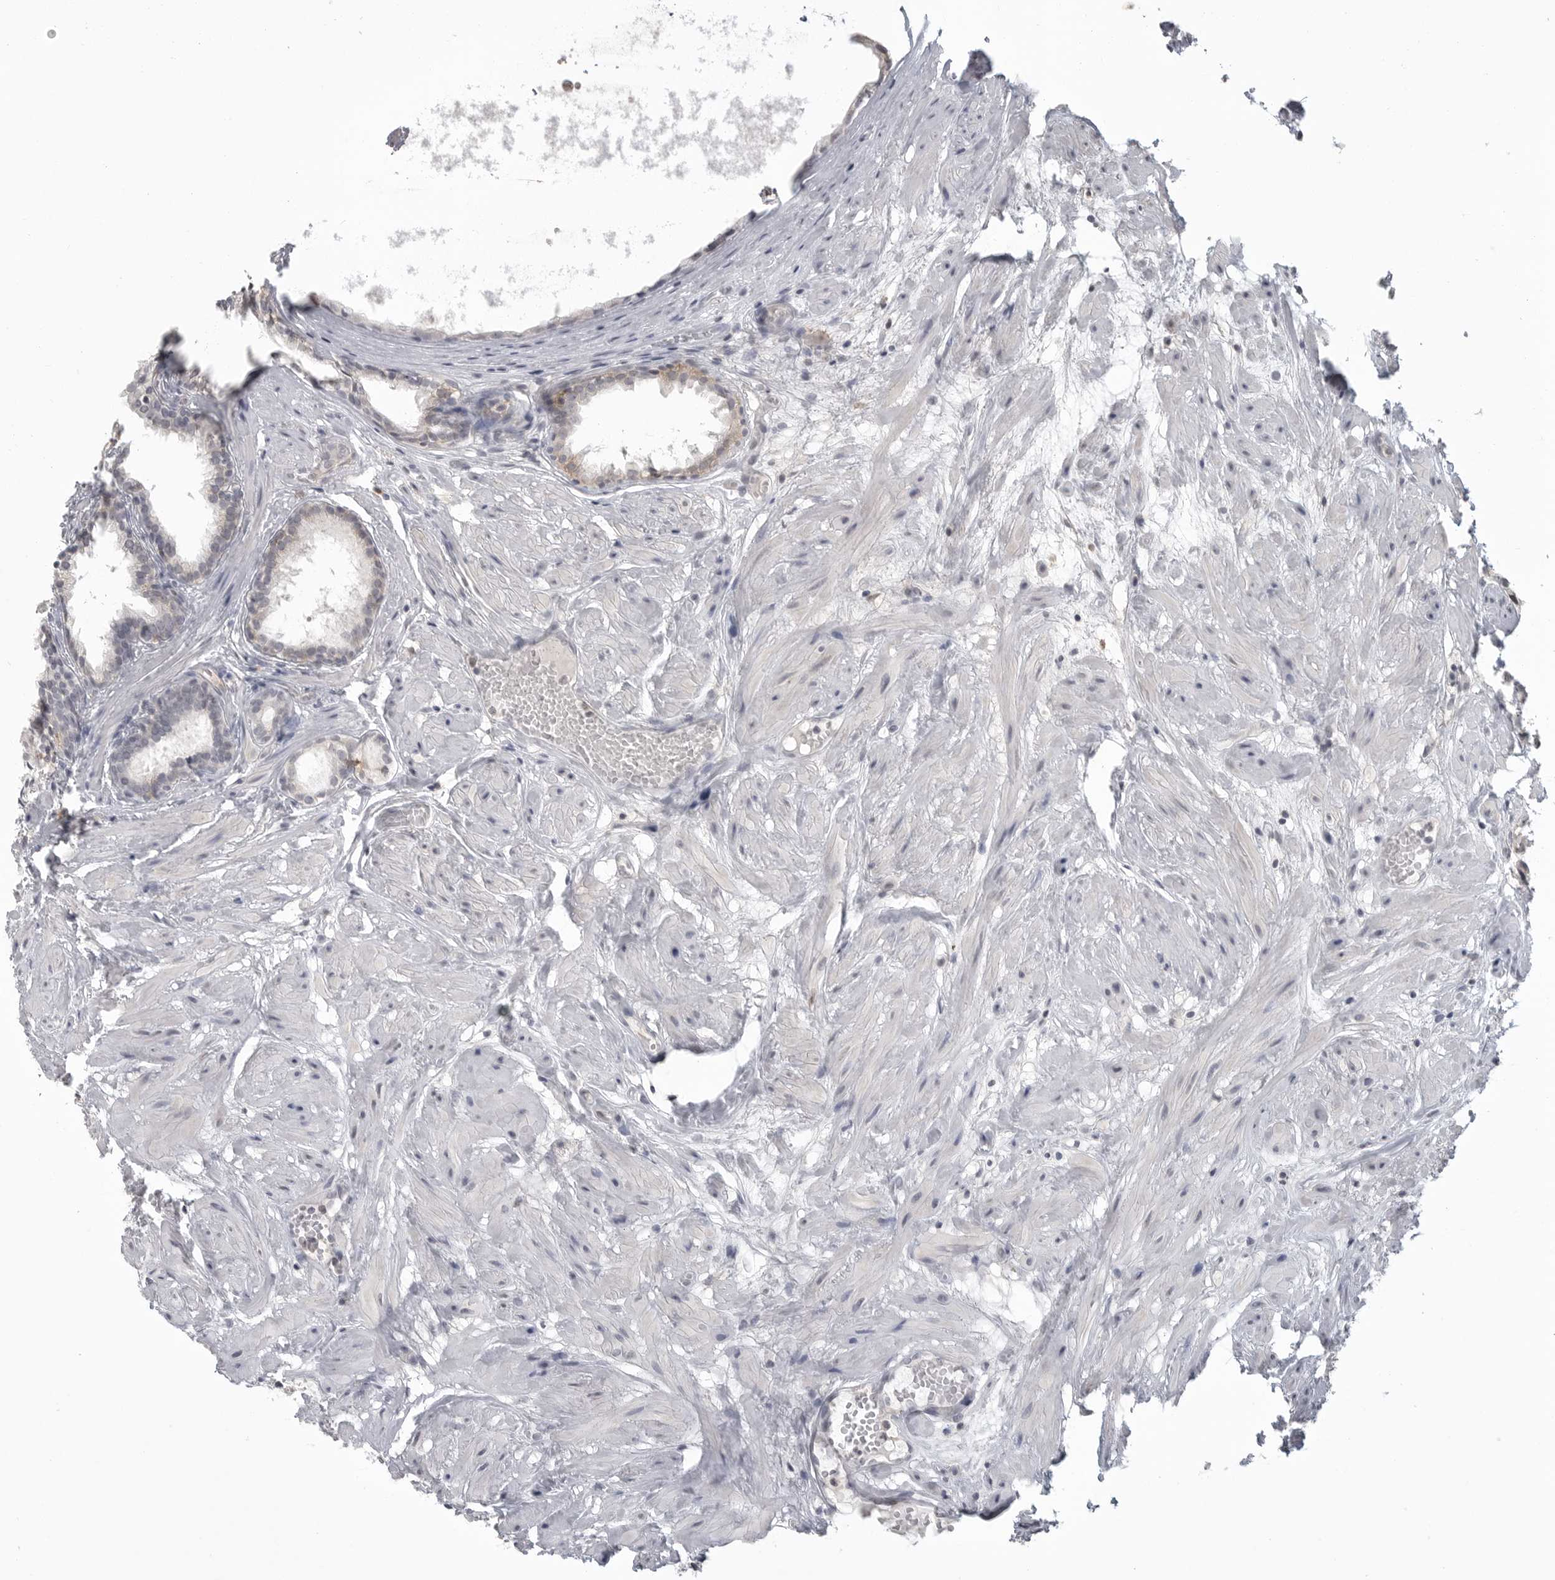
{"staining": {"intensity": "negative", "quantity": "none", "location": "none"}, "tissue": "prostate cancer", "cell_type": "Tumor cells", "image_type": "cancer", "snomed": [{"axis": "morphology", "description": "Adenocarcinoma, Low grade"}, {"axis": "topography", "description": "Prostate"}], "caption": "The immunohistochemistry (IHC) micrograph has no significant staining in tumor cells of prostate cancer (low-grade adenocarcinoma) tissue. (DAB (3,3'-diaminobenzidine) immunohistochemistry (IHC) with hematoxylin counter stain).", "gene": "IFNGR1", "patient": {"sex": "male", "age": 88}}